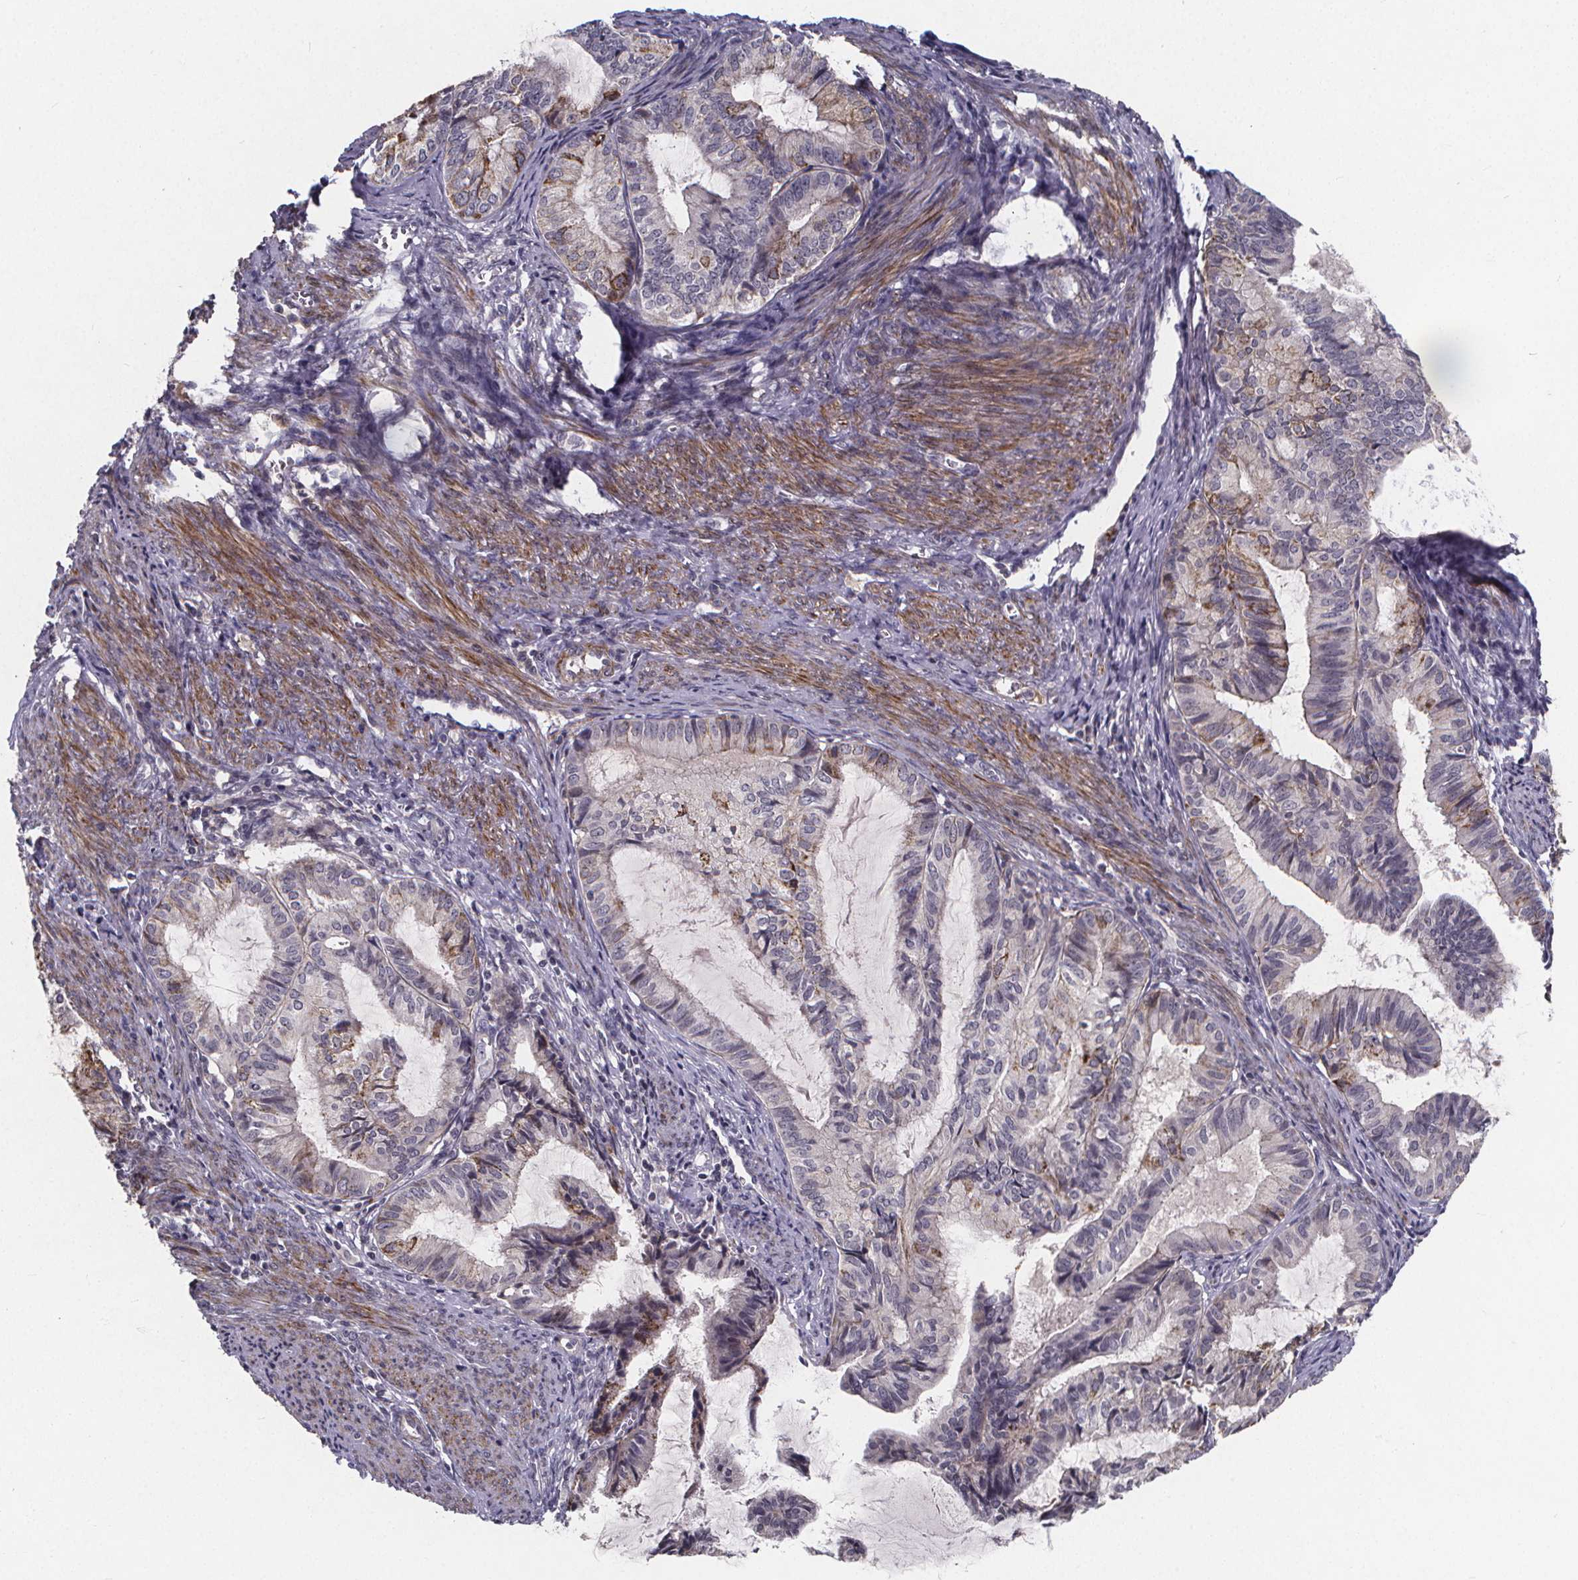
{"staining": {"intensity": "moderate", "quantity": "<25%", "location": "cytoplasmic/membranous"}, "tissue": "endometrial cancer", "cell_type": "Tumor cells", "image_type": "cancer", "snomed": [{"axis": "morphology", "description": "Adenocarcinoma, NOS"}, {"axis": "topography", "description": "Endometrium"}], "caption": "Endometrial cancer (adenocarcinoma) stained with a brown dye demonstrates moderate cytoplasmic/membranous positive positivity in about <25% of tumor cells.", "gene": "FBXW2", "patient": {"sex": "female", "age": 86}}